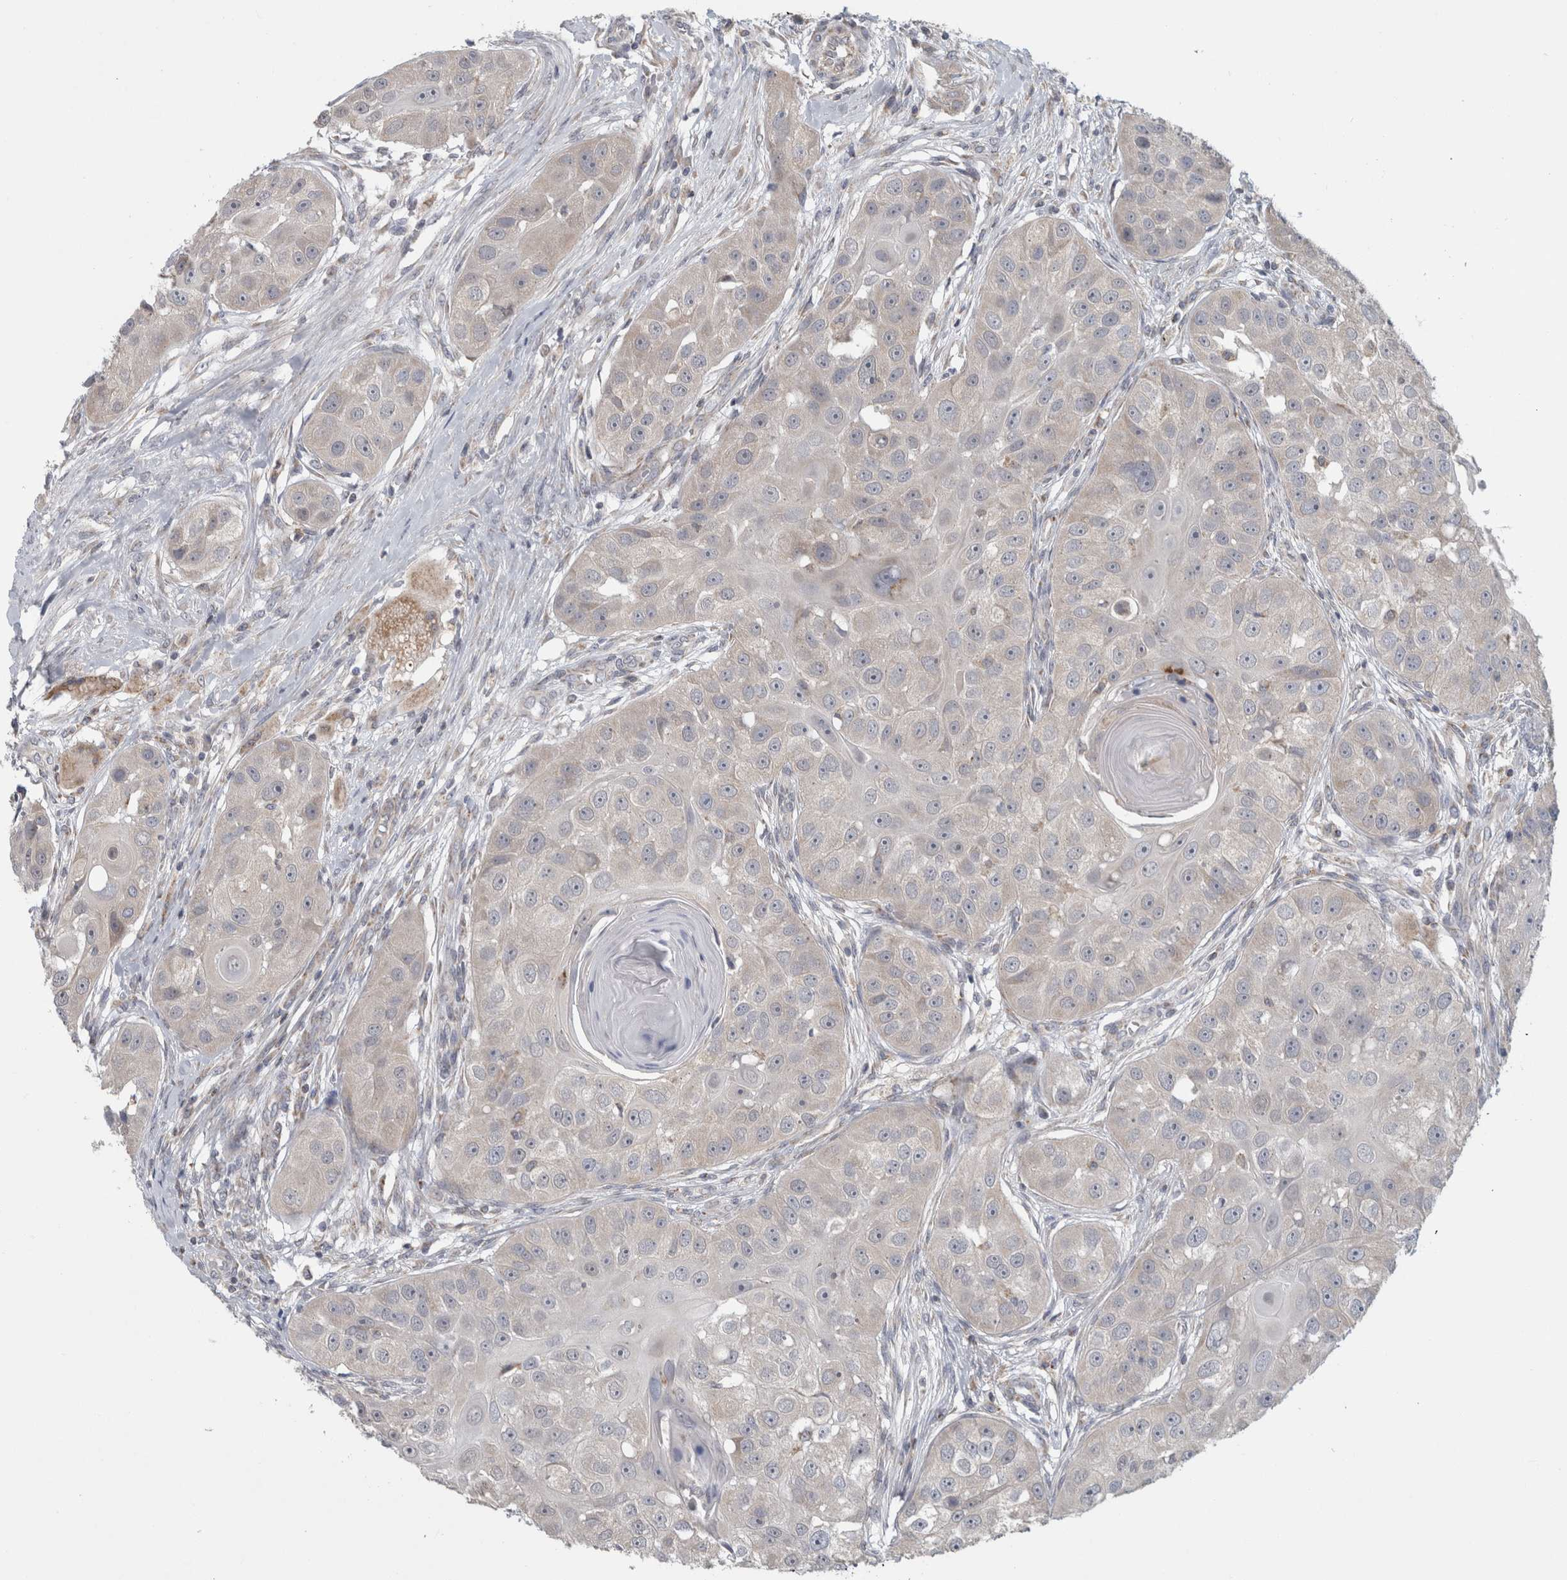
{"staining": {"intensity": "negative", "quantity": "none", "location": "none"}, "tissue": "head and neck cancer", "cell_type": "Tumor cells", "image_type": "cancer", "snomed": [{"axis": "morphology", "description": "Normal tissue, NOS"}, {"axis": "morphology", "description": "Squamous cell carcinoma, NOS"}, {"axis": "topography", "description": "Skeletal muscle"}, {"axis": "topography", "description": "Head-Neck"}], "caption": "High power microscopy photomicrograph of an immunohistochemistry (IHC) micrograph of squamous cell carcinoma (head and neck), revealing no significant expression in tumor cells. Brightfield microscopy of immunohistochemistry stained with DAB (brown) and hematoxylin (blue), captured at high magnification.", "gene": "RAB18", "patient": {"sex": "male", "age": 51}}